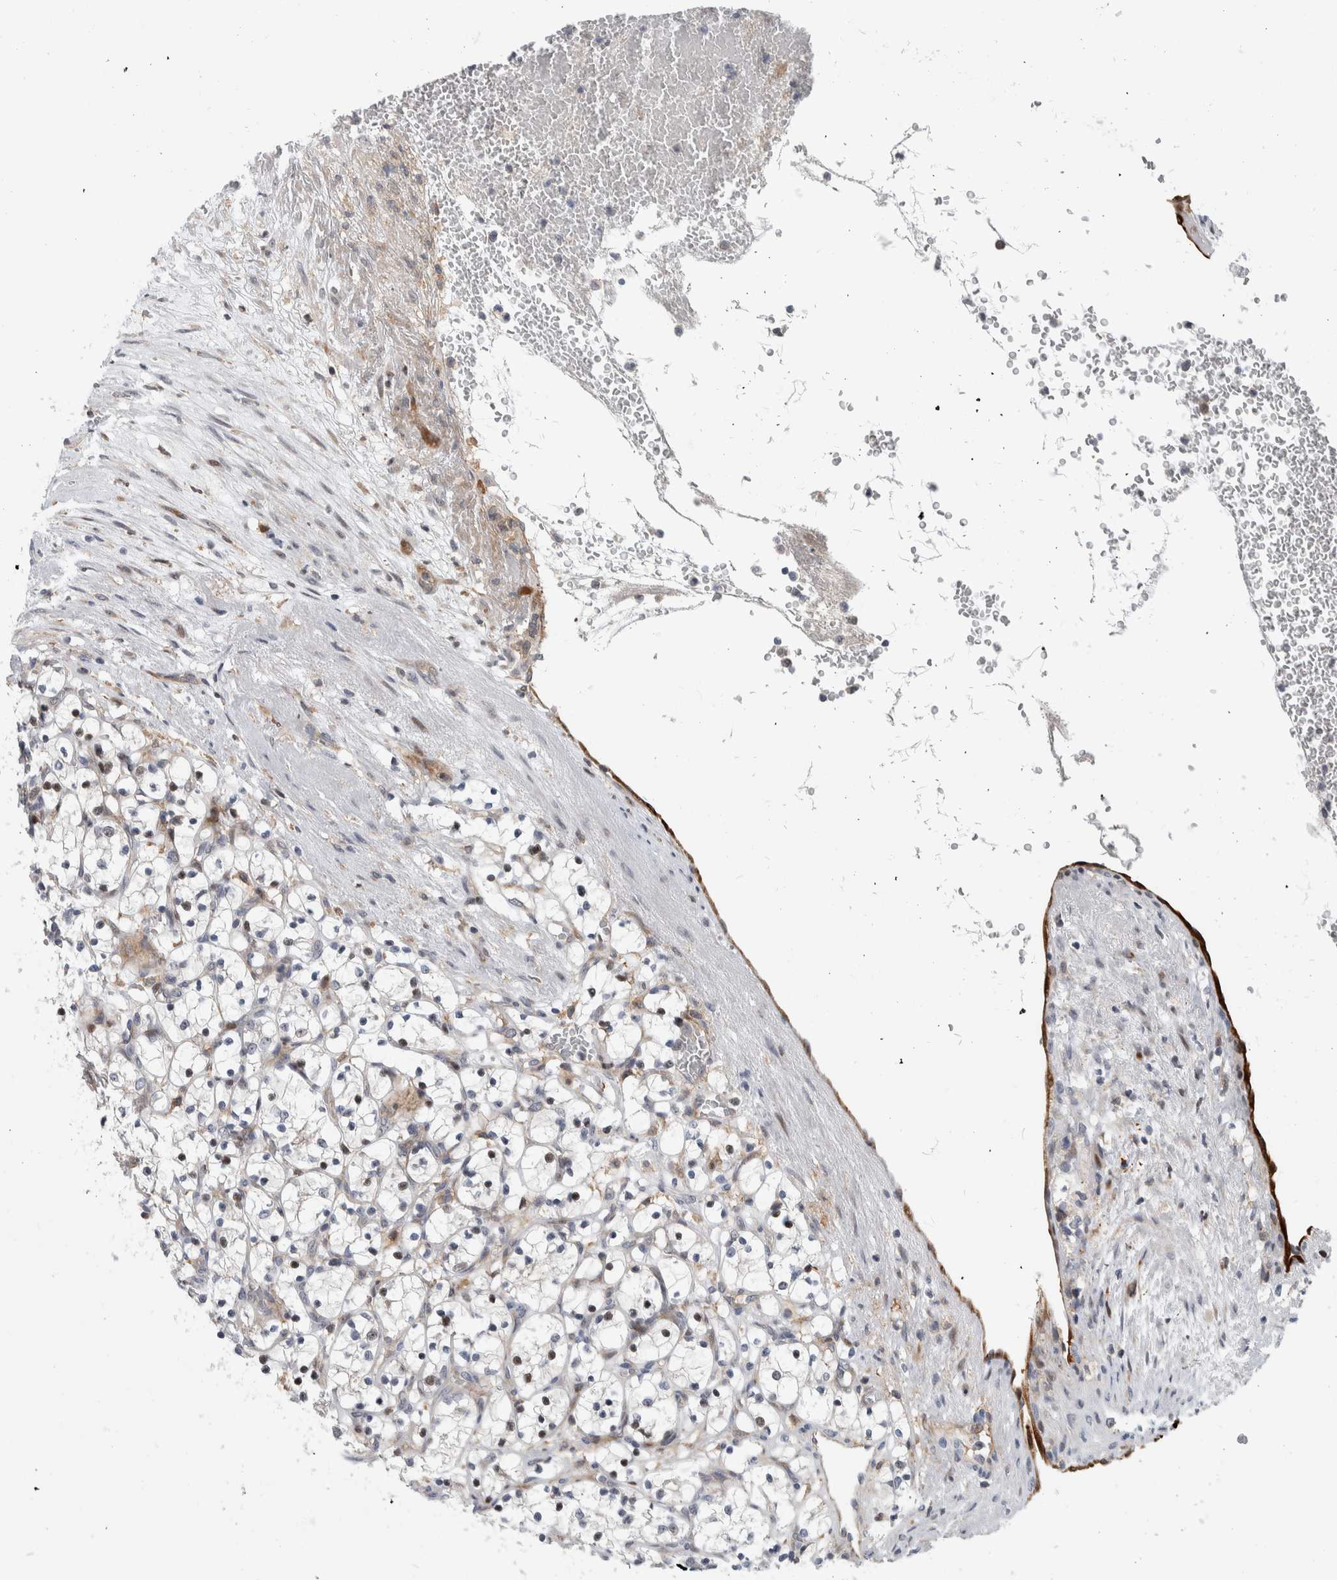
{"staining": {"intensity": "weak", "quantity": "<25%", "location": "nuclear"}, "tissue": "renal cancer", "cell_type": "Tumor cells", "image_type": "cancer", "snomed": [{"axis": "morphology", "description": "Adenocarcinoma, NOS"}, {"axis": "topography", "description": "Kidney"}], "caption": "The micrograph reveals no staining of tumor cells in adenocarcinoma (renal).", "gene": "MSL1", "patient": {"sex": "female", "age": 69}}